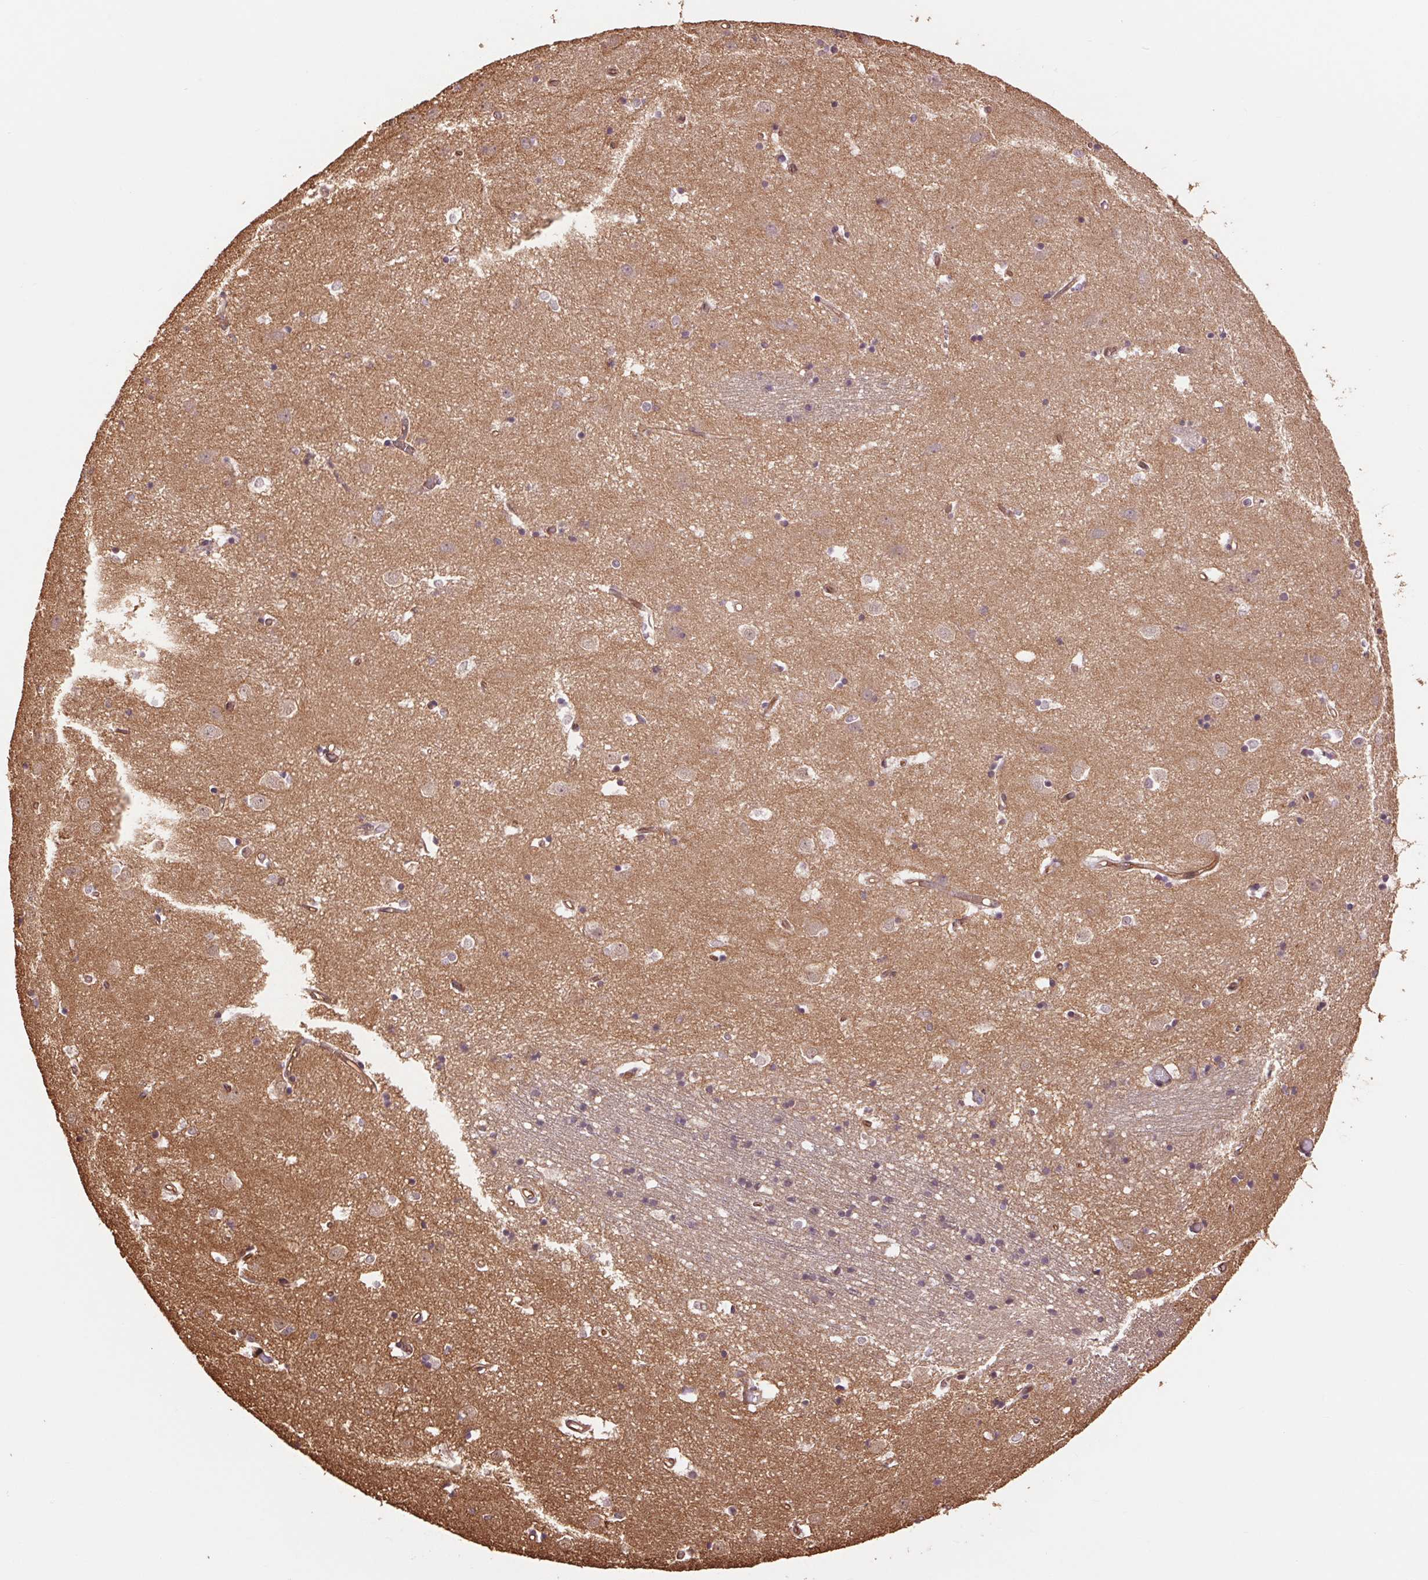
{"staining": {"intensity": "negative", "quantity": "none", "location": "none"}, "tissue": "caudate", "cell_type": "Glial cells", "image_type": "normal", "snomed": [{"axis": "morphology", "description": "Normal tissue, NOS"}, {"axis": "topography", "description": "Lateral ventricle wall"}], "caption": "Glial cells show no significant protein positivity in benign caudate. (Stains: DAB (3,3'-diaminobenzidine) immunohistochemistry with hematoxylin counter stain, Microscopy: brightfield microscopy at high magnification).", "gene": "PALM", "patient": {"sex": "male", "age": 54}}